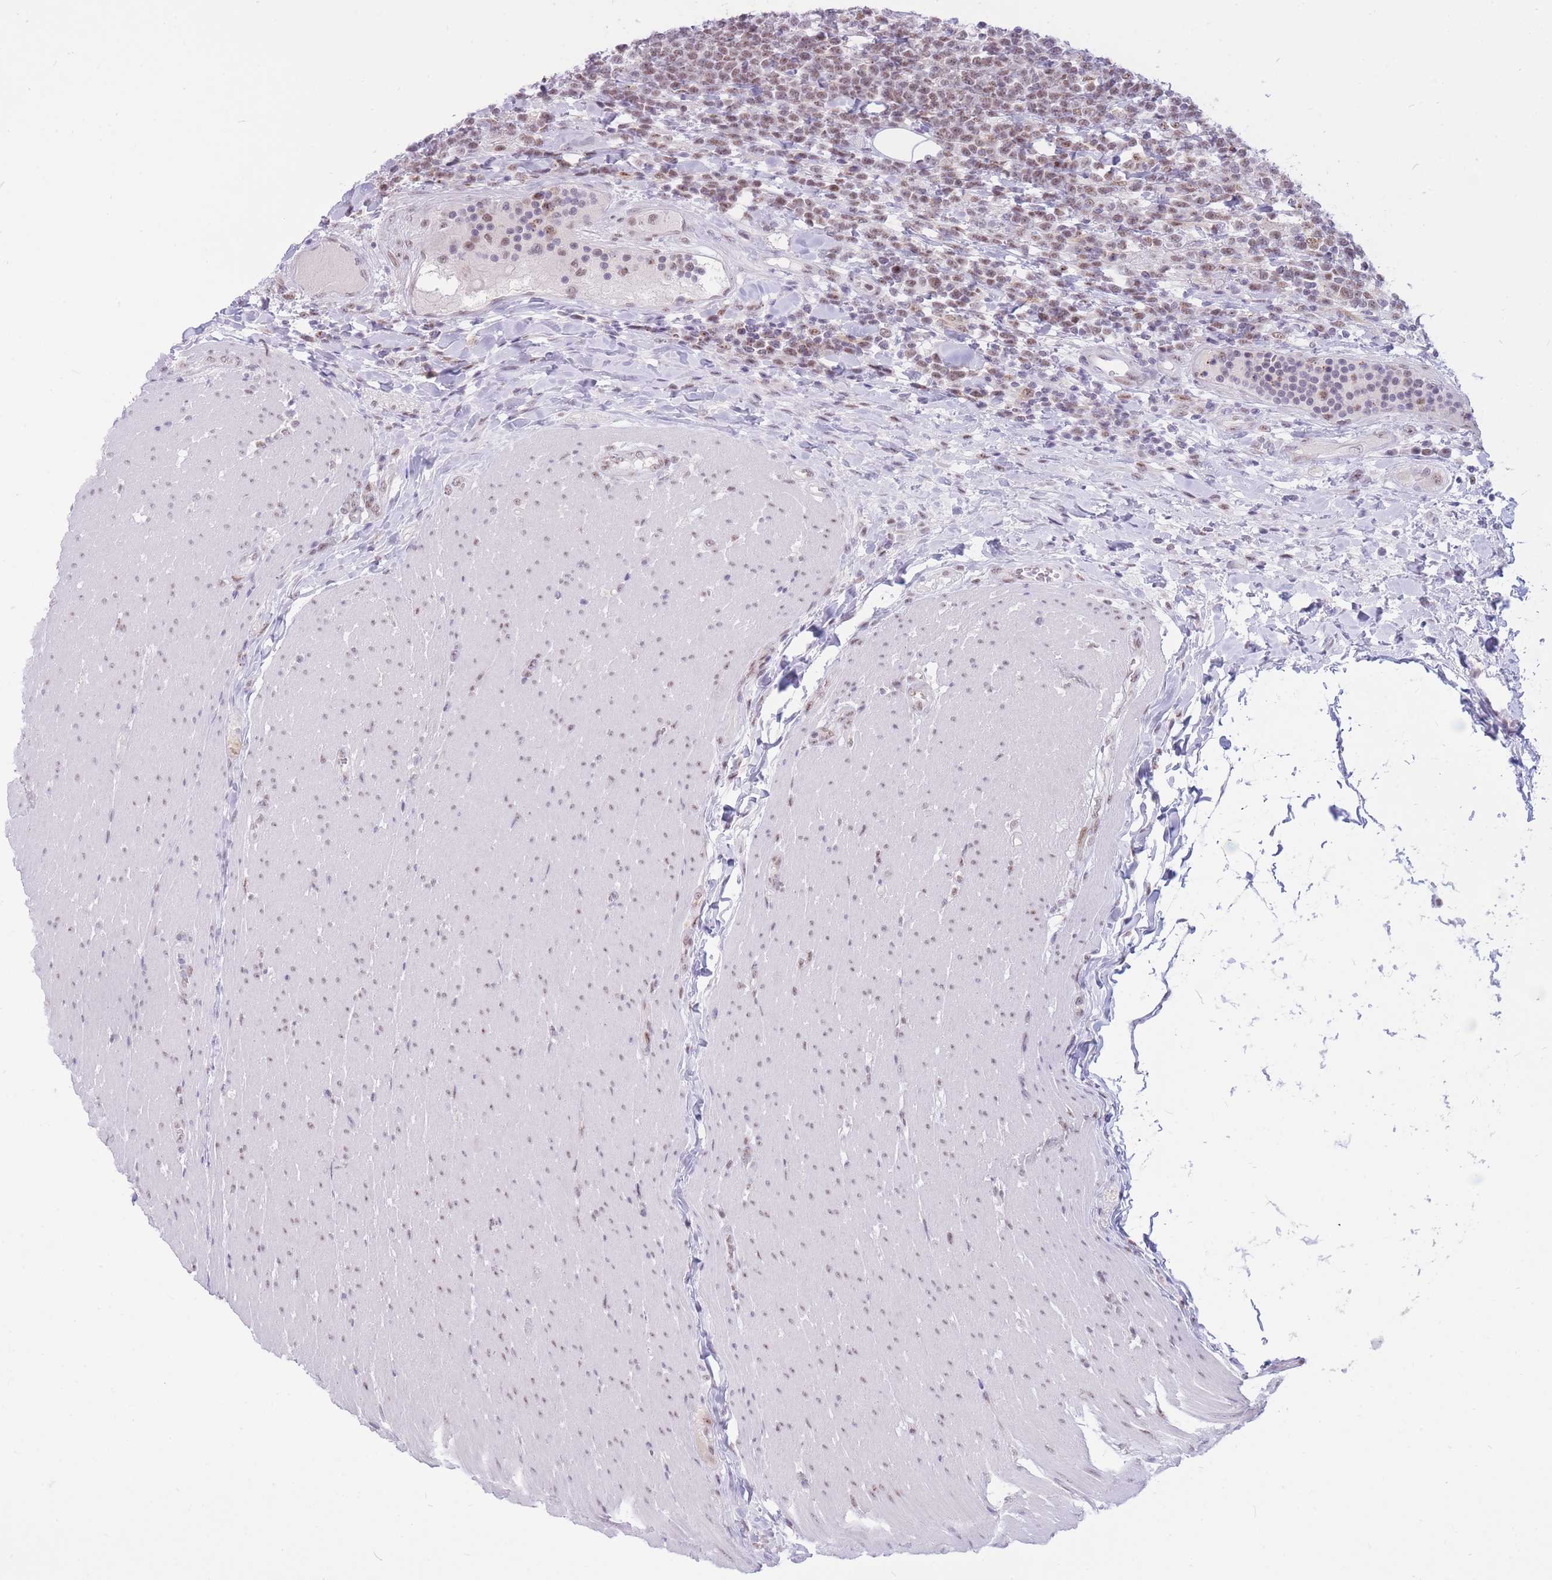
{"staining": {"intensity": "weak", "quantity": ">75%", "location": "nuclear"}, "tissue": "lymphoma", "cell_type": "Tumor cells", "image_type": "cancer", "snomed": [{"axis": "morphology", "description": "Malignant lymphoma, non-Hodgkin's type, High grade"}, {"axis": "topography", "description": "Small intestine"}], "caption": "Malignant lymphoma, non-Hodgkin's type (high-grade) stained for a protein (brown) exhibits weak nuclear positive staining in about >75% of tumor cells.", "gene": "CYP2B6", "patient": {"sex": "male", "age": 8}}